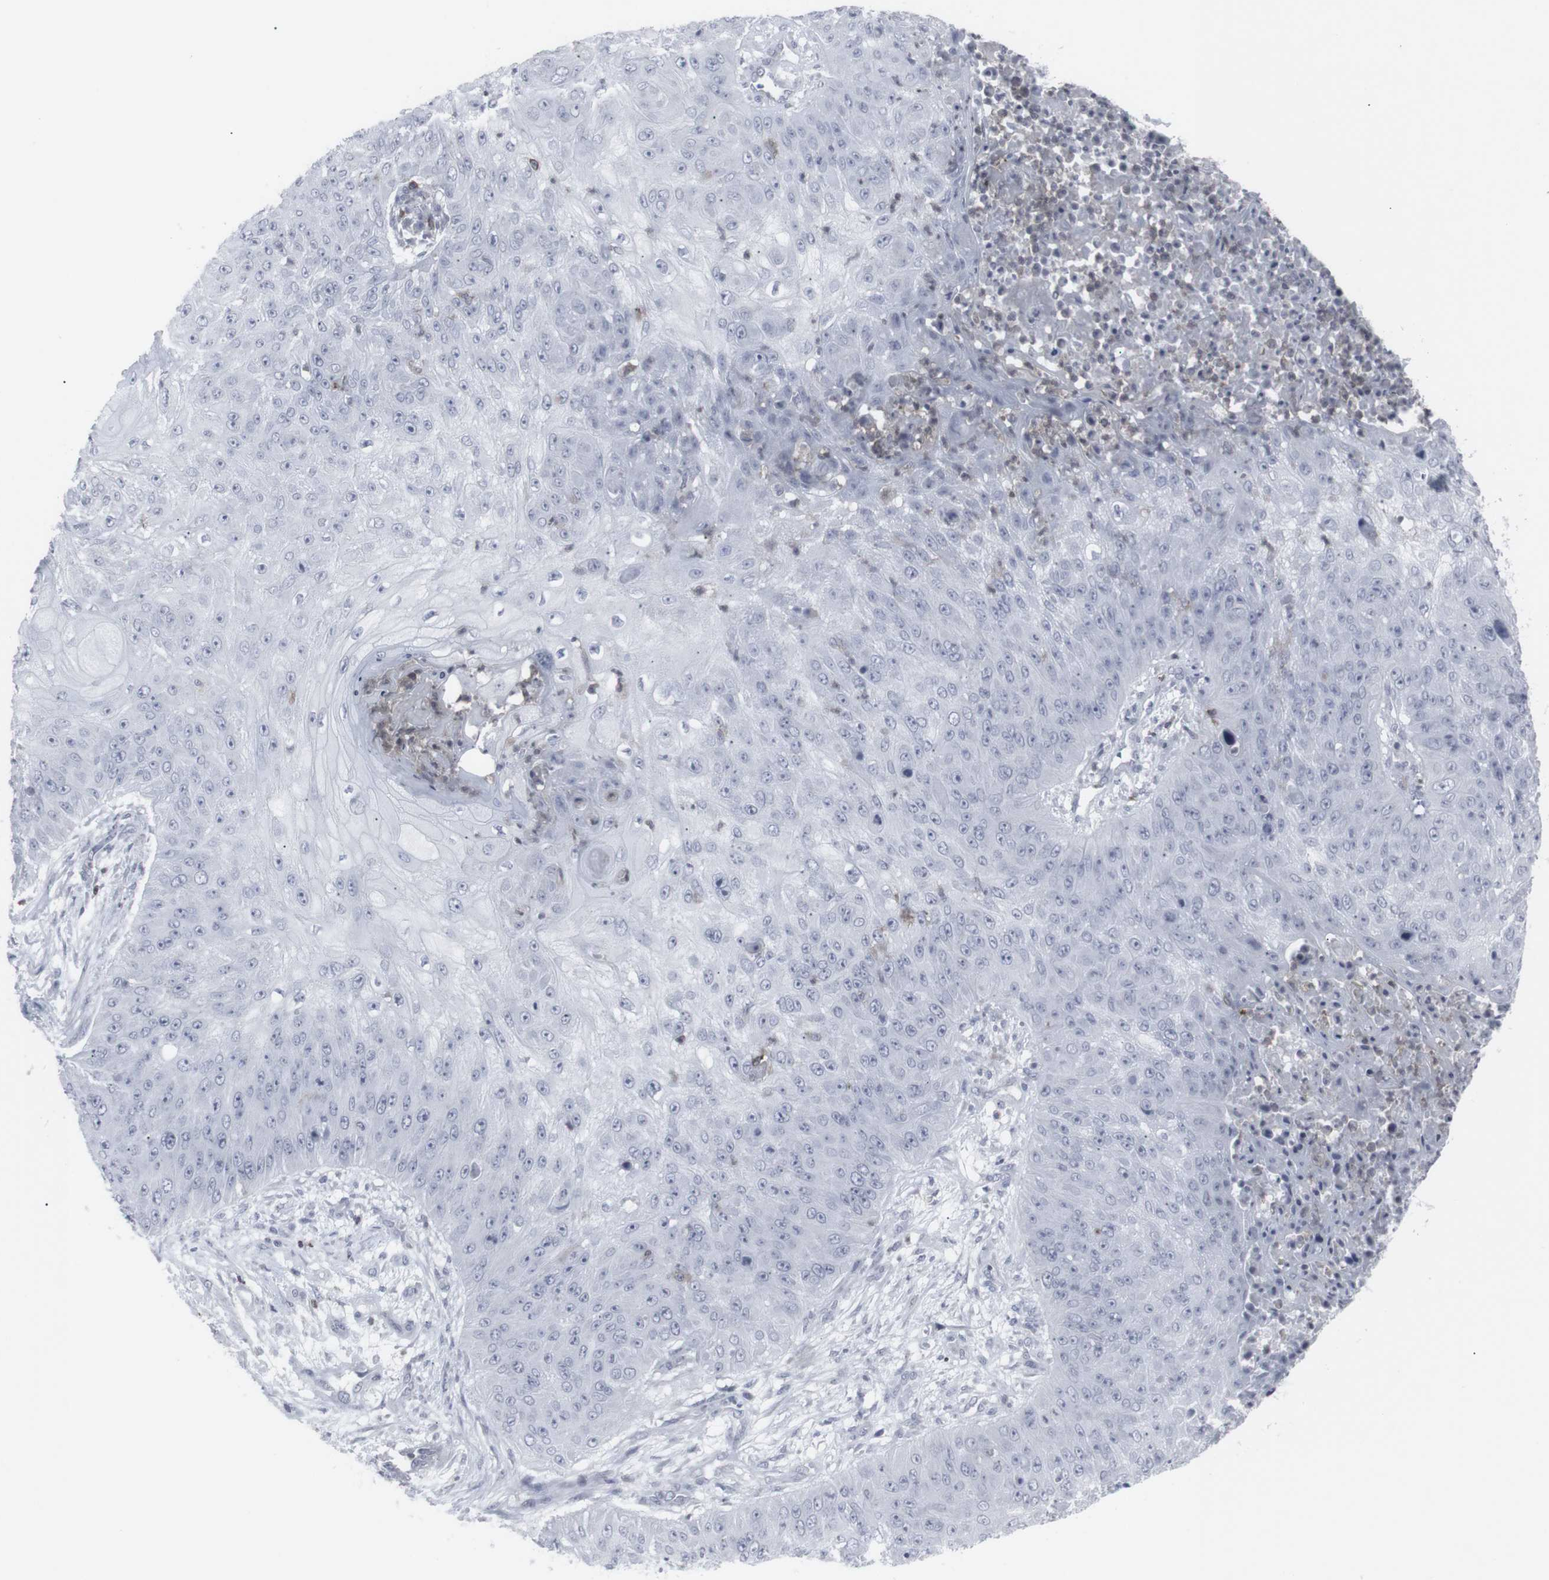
{"staining": {"intensity": "negative", "quantity": "none", "location": "none"}, "tissue": "skin cancer", "cell_type": "Tumor cells", "image_type": "cancer", "snomed": [{"axis": "morphology", "description": "Squamous cell carcinoma, NOS"}, {"axis": "topography", "description": "Skin"}], "caption": "Skin cancer (squamous cell carcinoma) stained for a protein using immunohistochemistry (IHC) reveals no expression tumor cells.", "gene": "APOBEC2", "patient": {"sex": "female", "age": 80}}